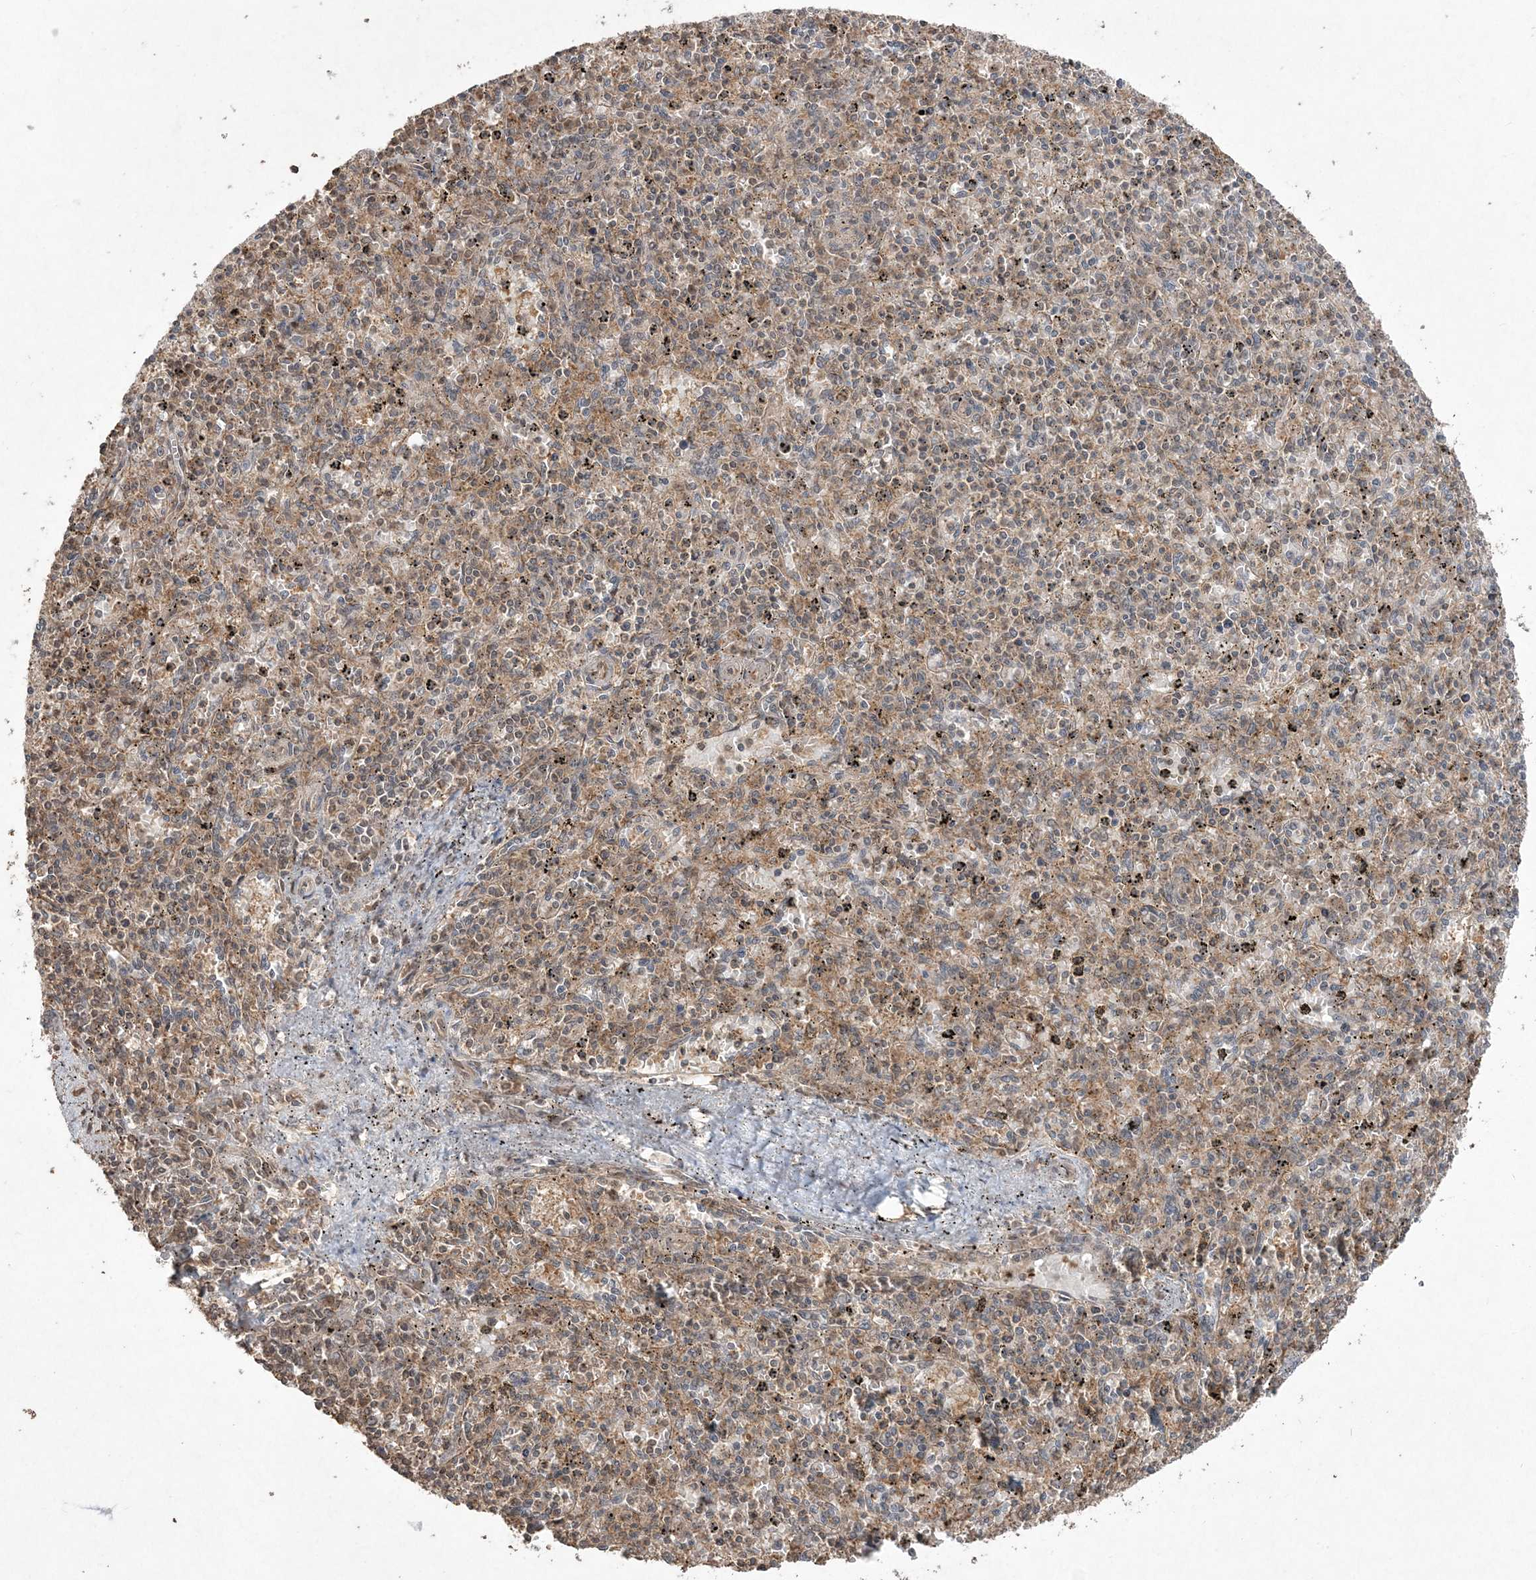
{"staining": {"intensity": "weak", "quantity": "<25%", "location": "cytoplasmic/membranous"}, "tissue": "spleen", "cell_type": "Cells in red pulp", "image_type": "normal", "snomed": [{"axis": "morphology", "description": "Normal tissue, NOS"}, {"axis": "topography", "description": "Spleen"}], "caption": "Micrograph shows no significant protein expression in cells in red pulp of unremarkable spleen. (Stains: DAB immunohistochemistry (IHC) with hematoxylin counter stain, Microscopy: brightfield microscopy at high magnification).", "gene": "EHHADH", "patient": {"sex": "male", "age": 72}}